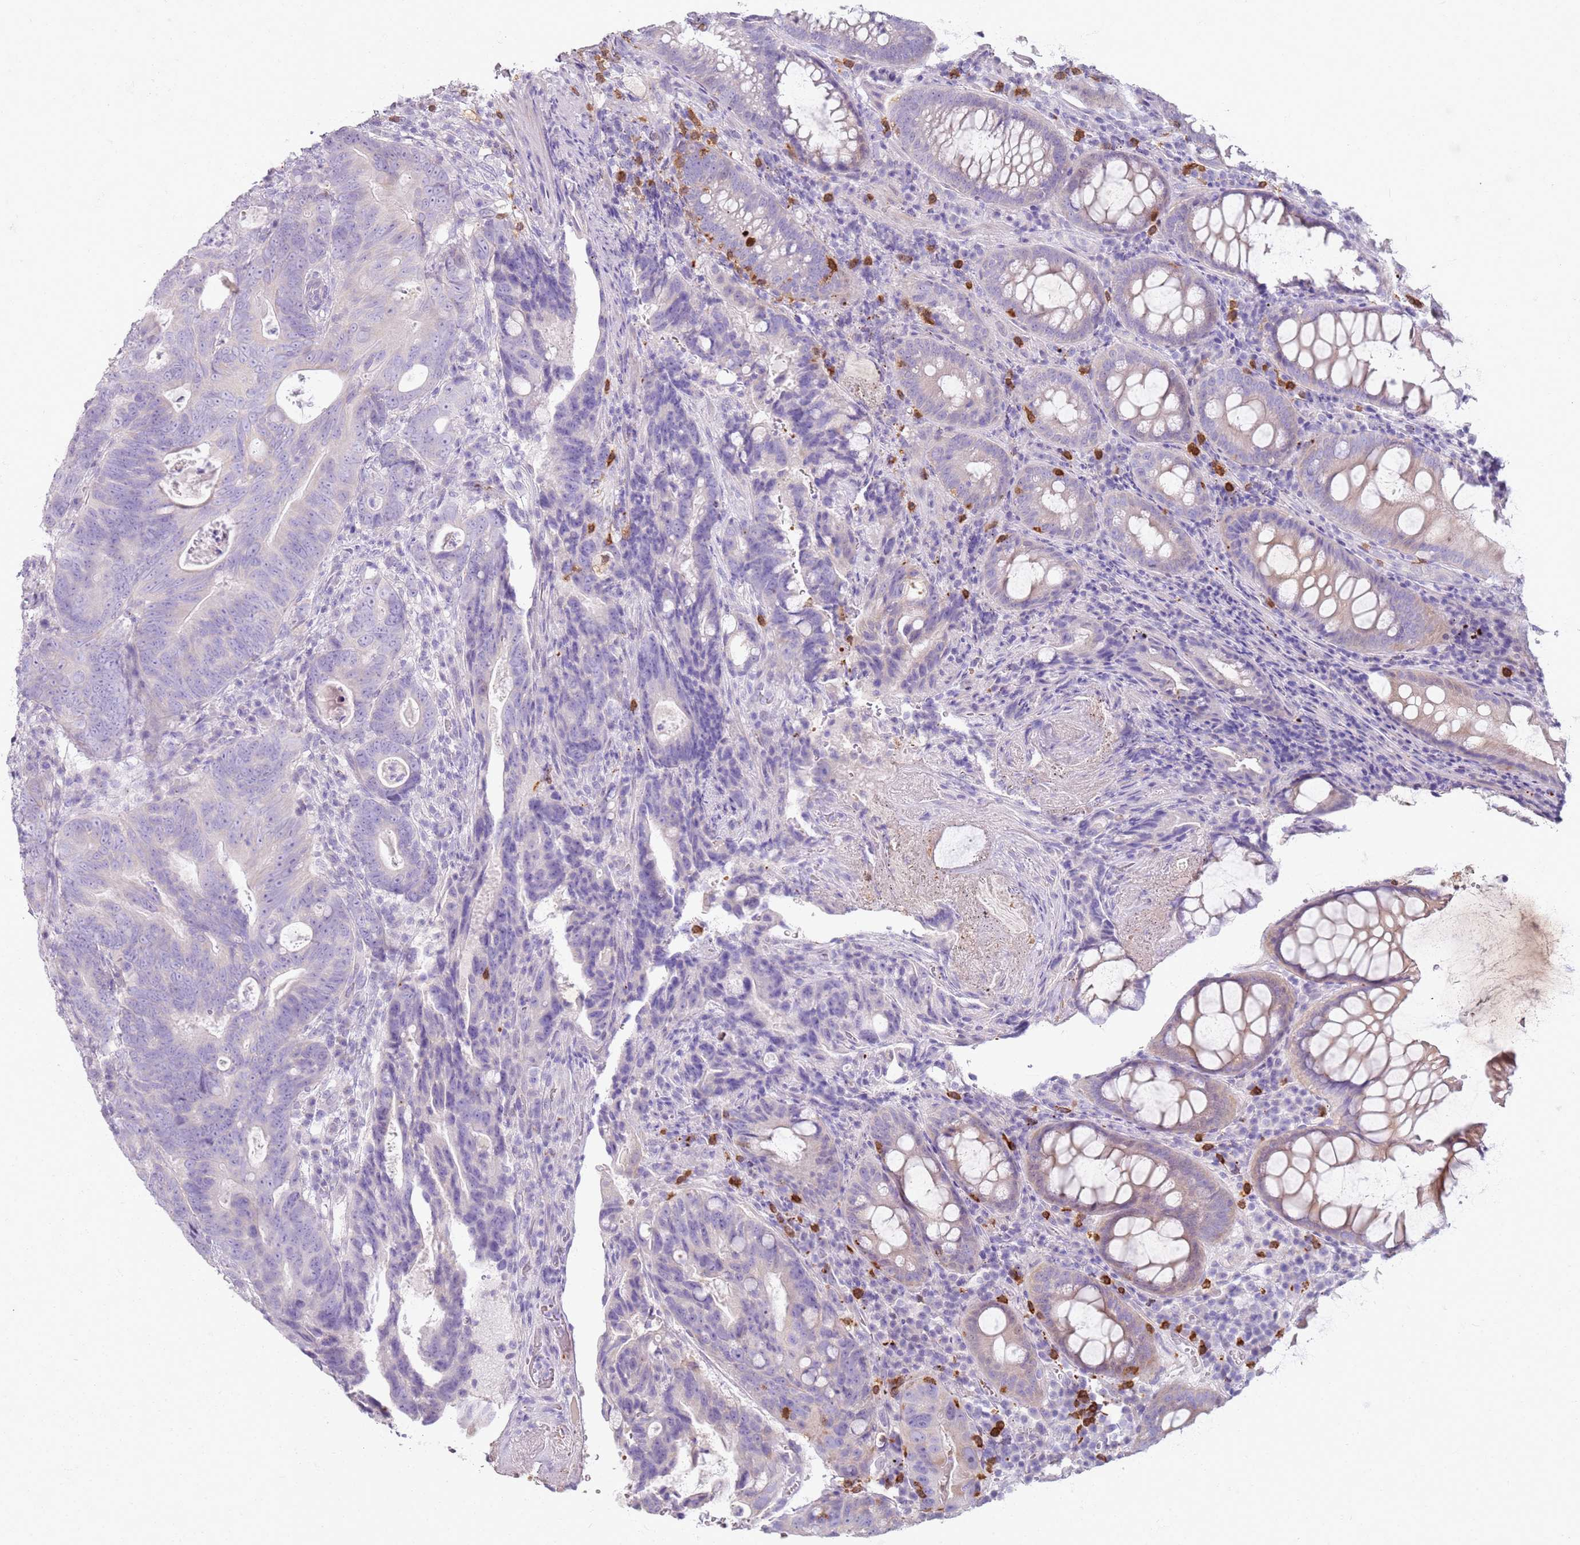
{"staining": {"intensity": "negative", "quantity": "none", "location": "none"}, "tissue": "colorectal cancer", "cell_type": "Tumor cells", "image_type": "cancer", "snomed": [{"axis": "morphology", "description": "Adenocarcinoma, NOS"}, {"axis": "topography", "description": "Colon"}], "caption": "High power microscopy micrograph of an immunohistochemistry (IHC) photomicrograph of colorectal adenocarcinoma, revealing no significant expression in tumor cells.", "gene": "CD40LG", "patient": {"sex": "female", "age": 82}}